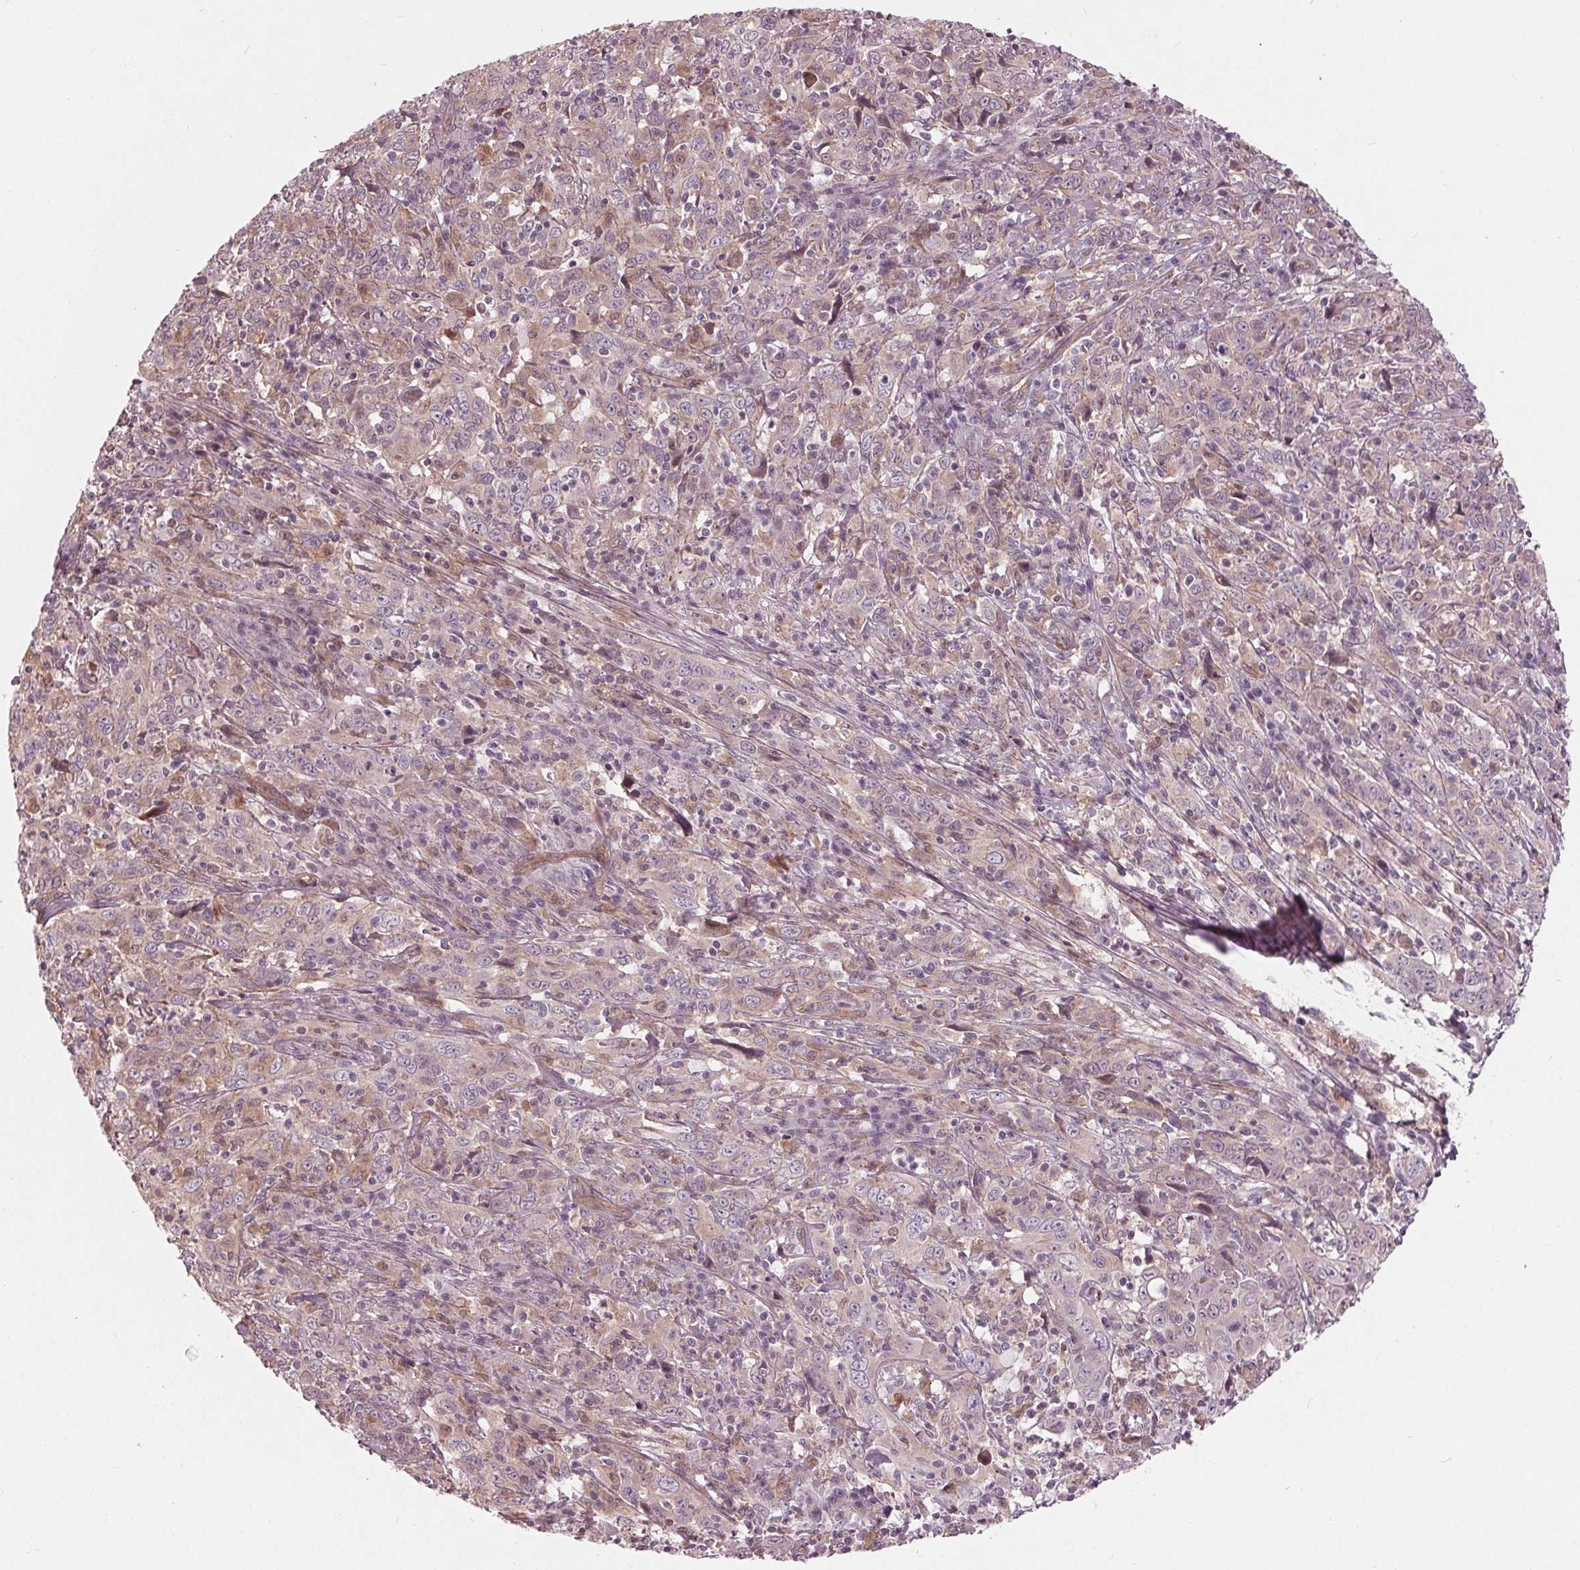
{"staining": {"intensity": "negative", "quantity": "none", "location": "none"}, "tissue": "cervical cancer", "cell_type": "Tumor cells", "image_type": "cancer", "snomed": [{"axis": "morphology", "description": "Squamous cell carcinoma, NOS"}, {"axis": "topography", "description": "Cervix"}], "caption": "DAB immunohistochemical staining of human cervical cancer (squamous cell carcinoma) exhibits no significant staining in tumor cells.", "gene": "TXNIP", "patient": {"sex": "female", "age": 46}}